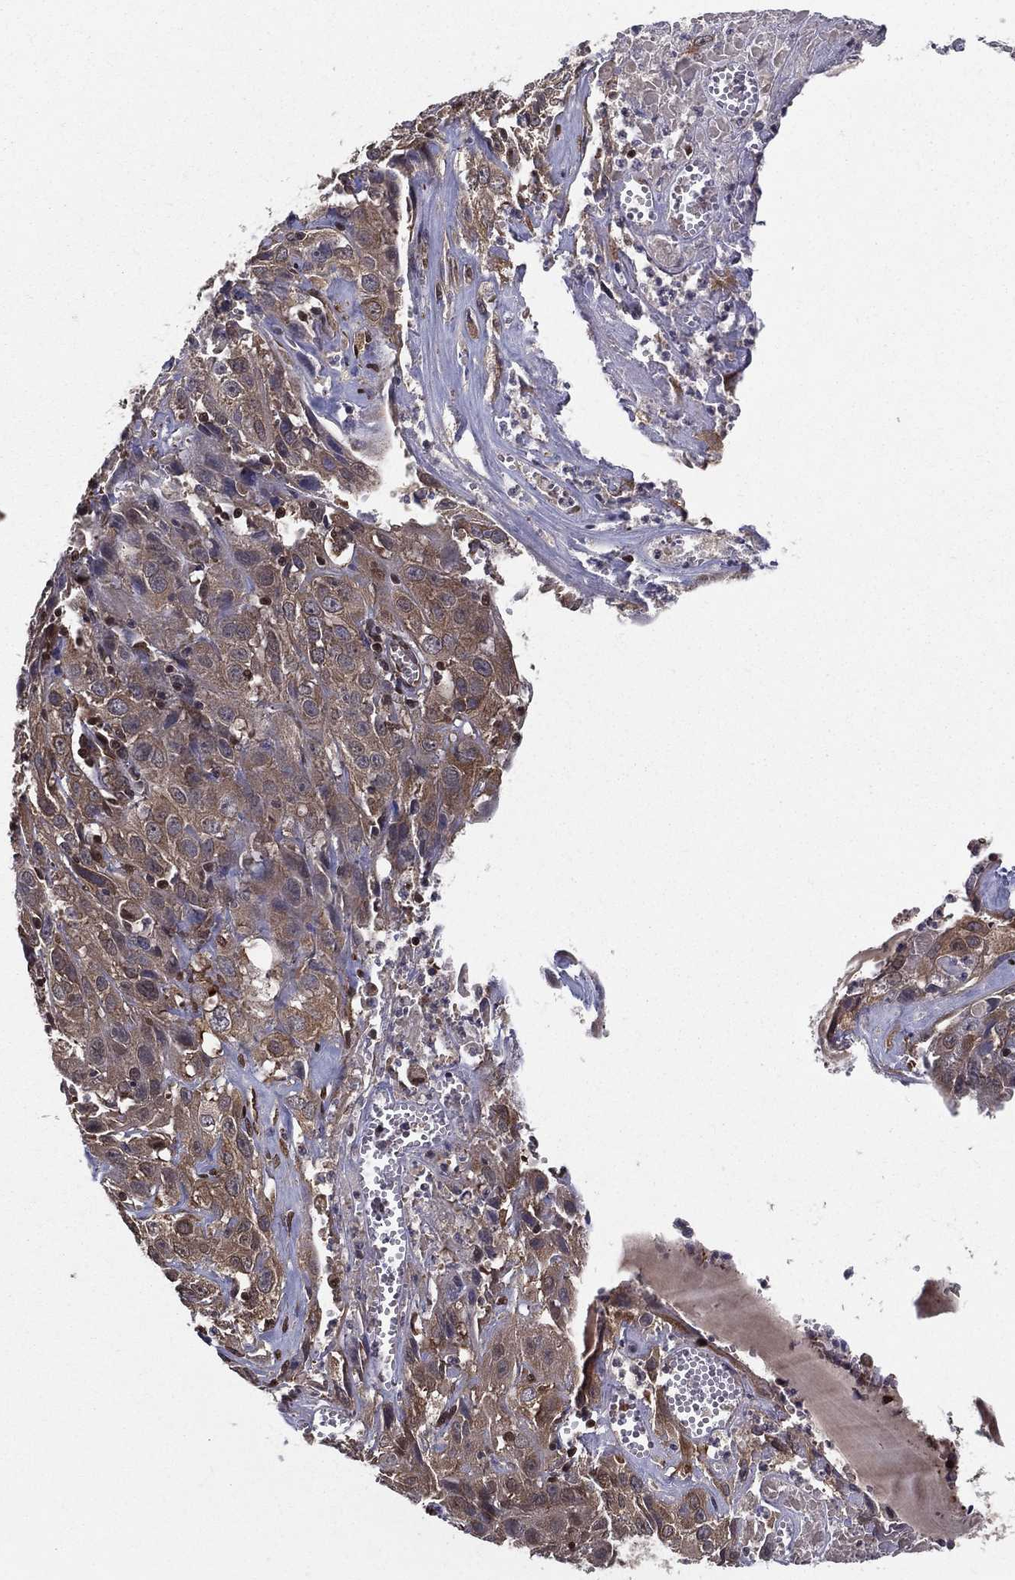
{"staining": {"intensity": "moderate", "quantity": ">75%", "location": "cytoplasmic/membranous"}, "tissue": "cervical cancer", "cell_type": "Tumor cells", "image_type": "cancer", "snomed": [{"axis": "morphology", "description": "Squamous cell carcinoma, NOS"}, {"axis": "topography", "description": "Cervix"}], "caption": "High-power microscopy captured an immunohistochemistry micrograph of cervical cancer, revealing moderate cytoplasmic/membranous expression in about >75% of tumor cells.", "gene": "CERS2", "patient": {"sex": "female", "age": 32}}